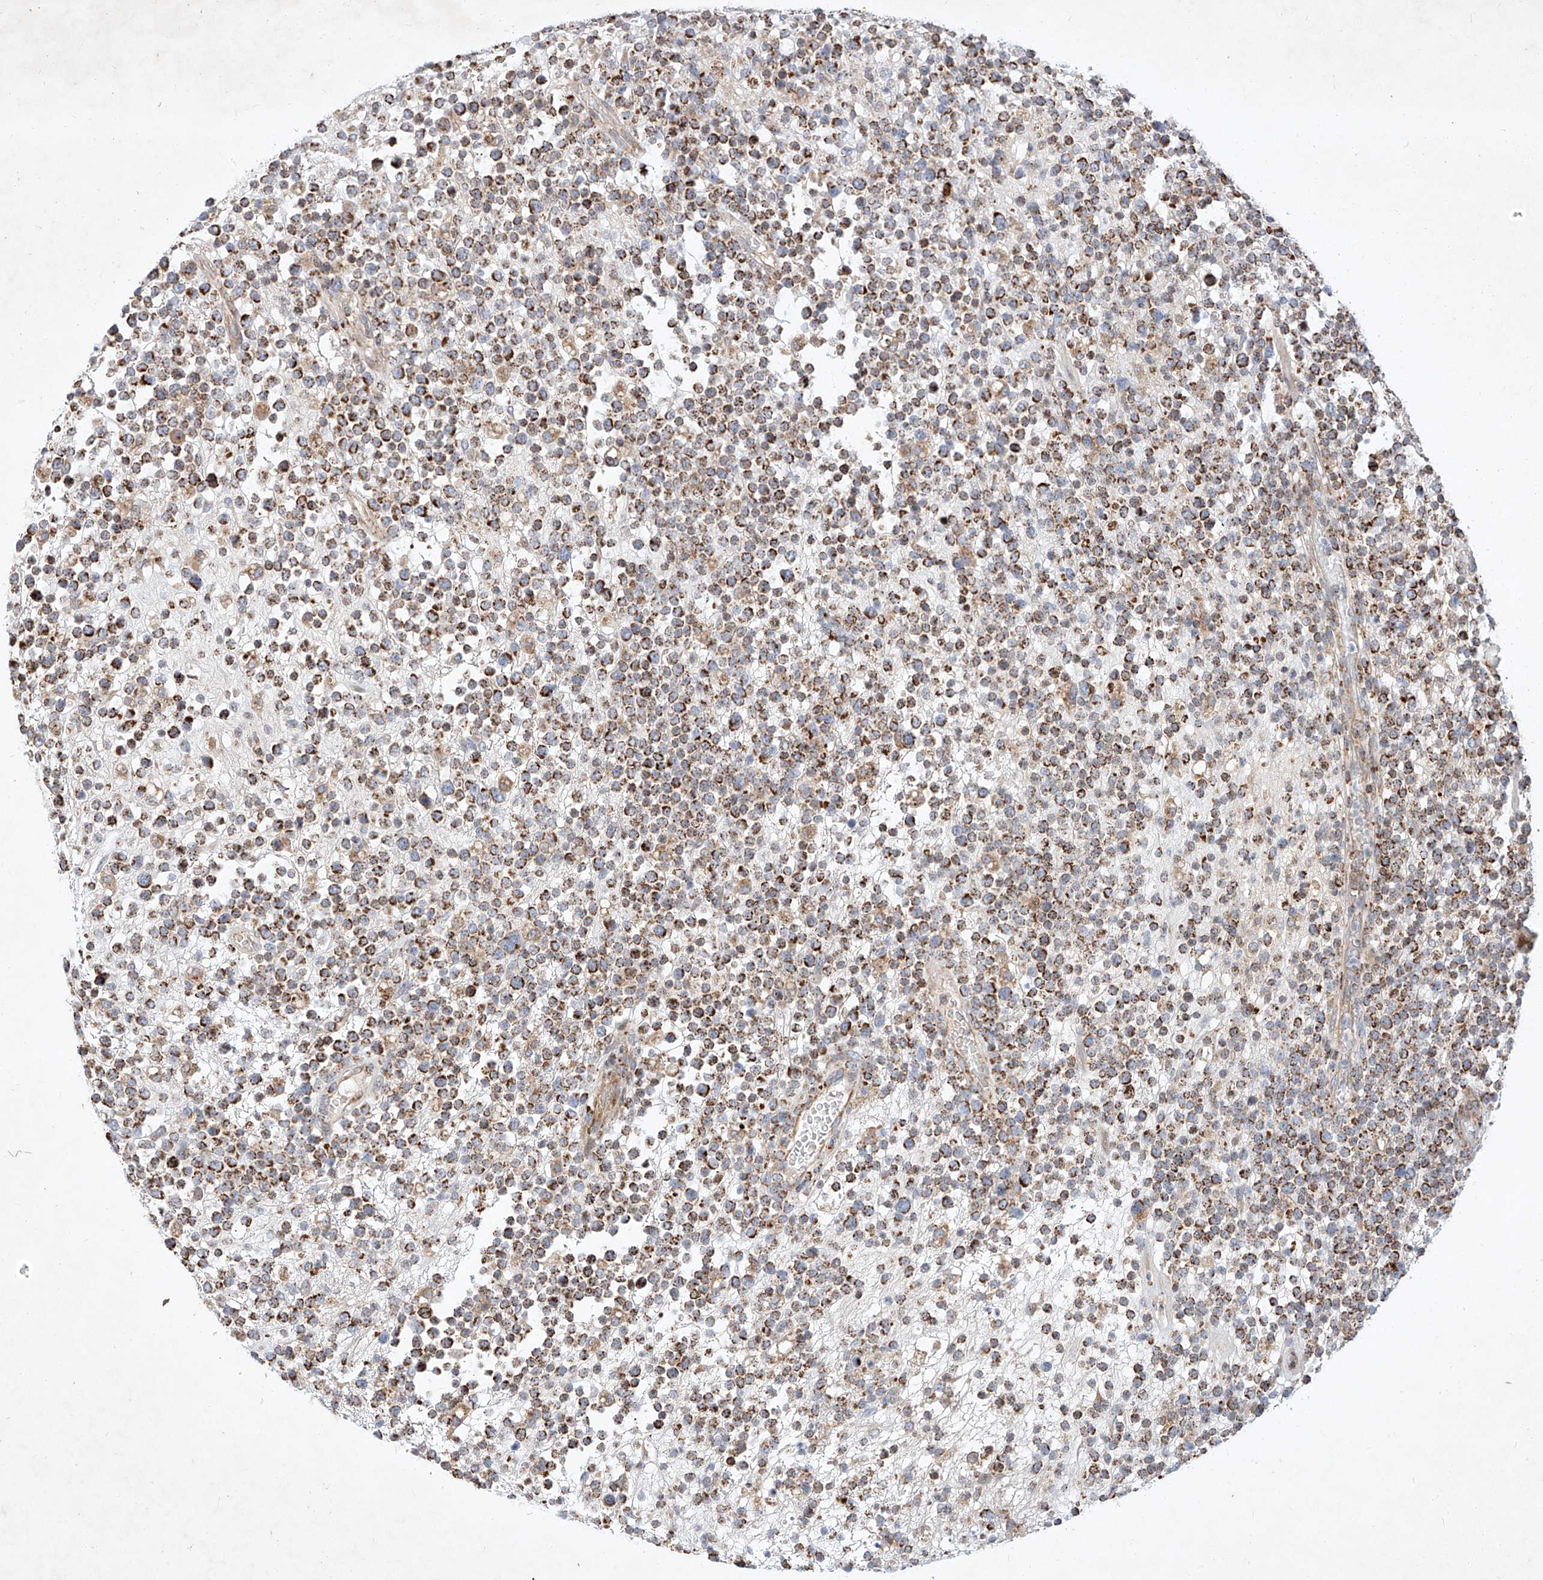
{"staining": {"intensity": "moderate", "quantity": ">75%", "location": "cytoplasmic/membranous"}, "tissue": "lymphoma", "cell_type": "Tumor cells", "image_type": "cancer", "snomed": [{"axis": "morphology", "description": "Malignant lymphoma, non-Hodgkin's type, High grade"}, {"axis": "topography", "description": "Colon"}], "caption": "About >75% of tumor cells in lymphoma demonstrate moderate cytoplasmic/membranous protein staining as visualized by brown immunohistochemical staining.", "gene": "OSGEPL1", "patient": {"sex": "female", "age": 53}}